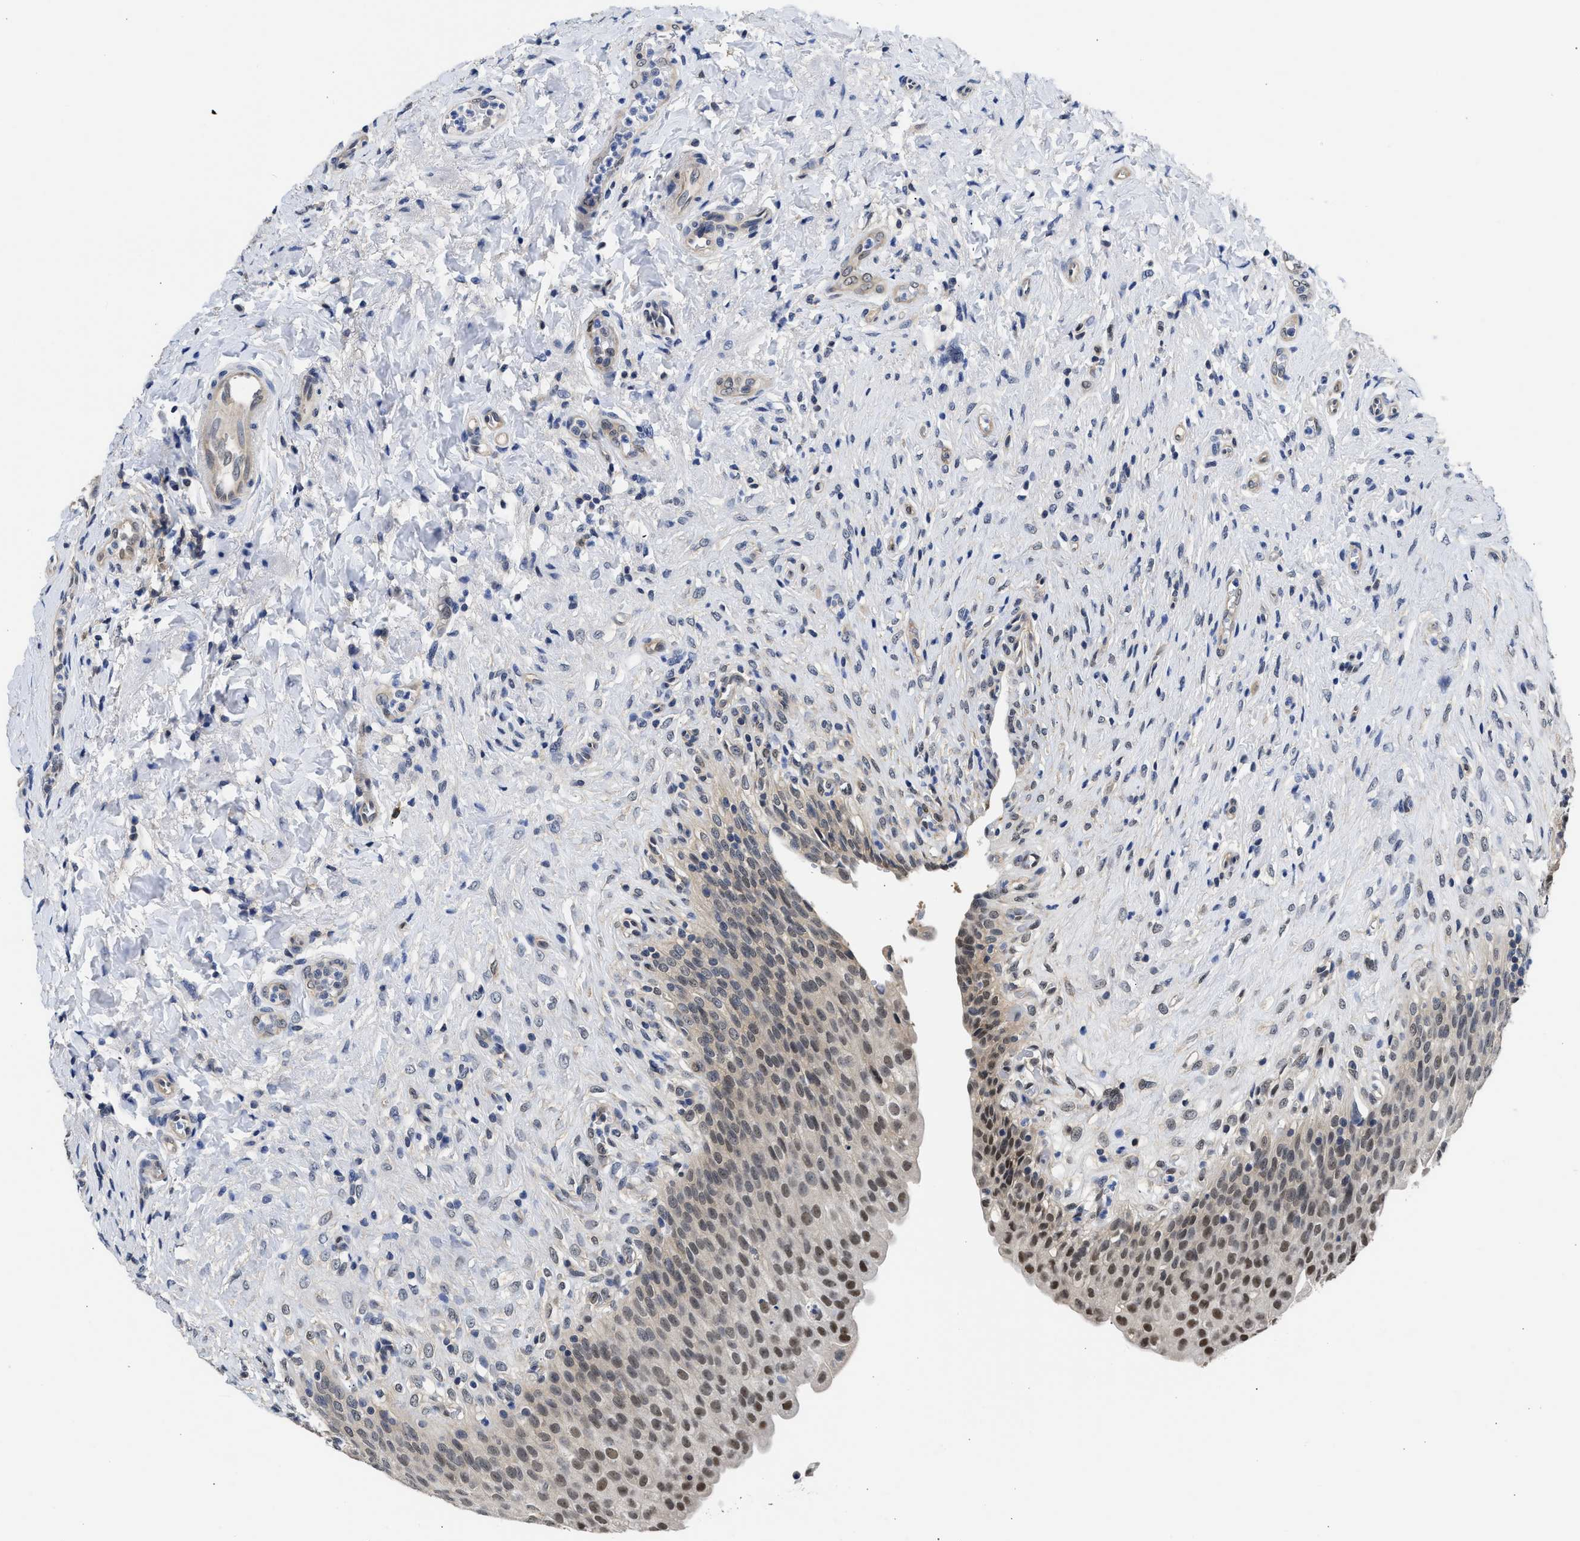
{"staining": {"intensity": "strong", "quantity": "25%-75%", "location": "nuclear"}, "tissue": "urinary bladder", "cell_type": "Urothelial cells", "image_type": "normal", "snomed": [{"axis": "morphology", "description": "Urothelial carcinoma, High grade"}, {"axis": "topography", "description": "Urinary bladder"}], "caption": "Immunohistochemistry photomicrograph of normal urinary bladder stained for a protein (brown), which shows high levels of strong nuclear staining in about 25%-75% of urothelial cells.", "gene": "XPO5", "patient": {"sex": "male", "age": 46}}